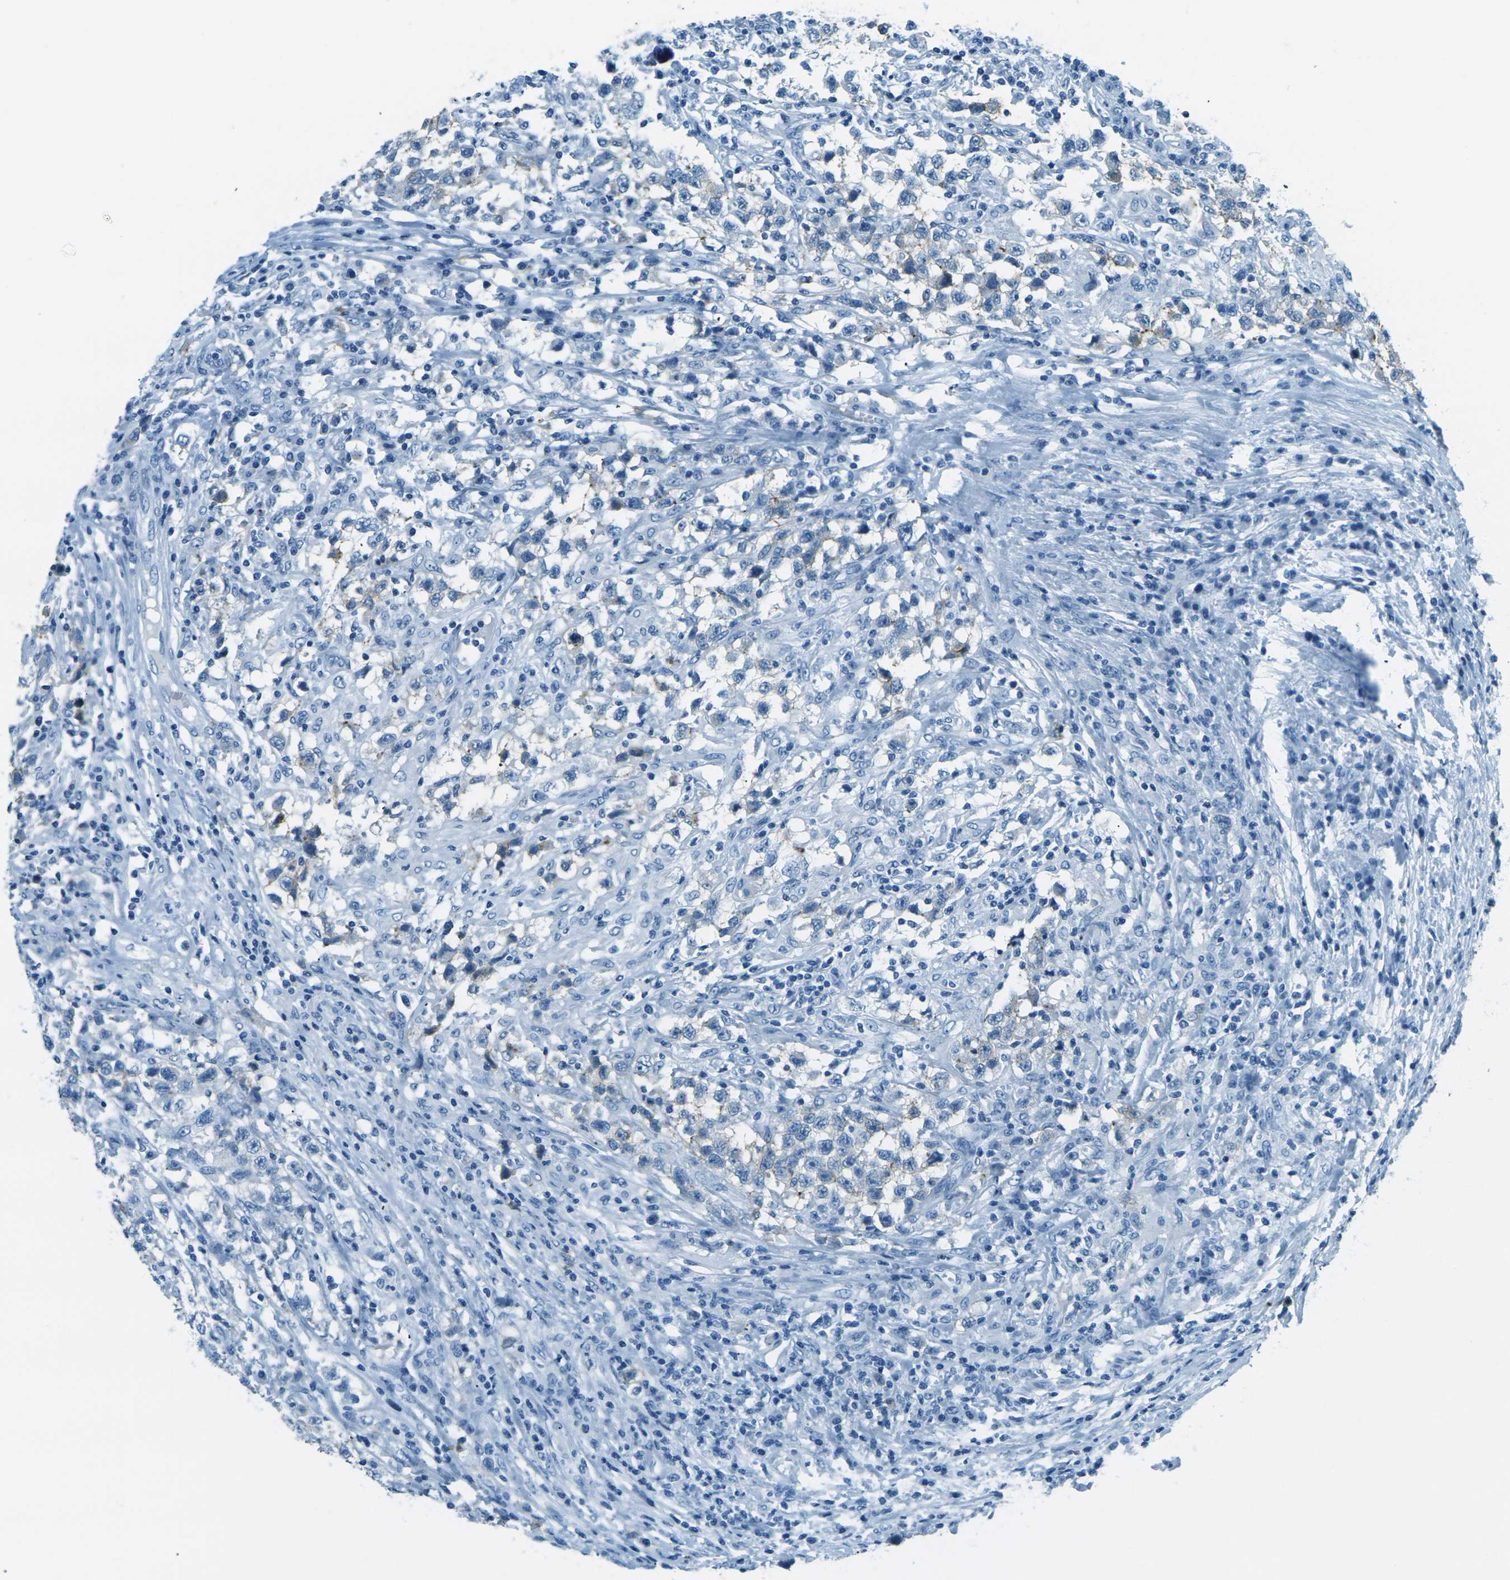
{"staining": {"intensity": "negative", "quantity": "none", "location": "none"}, "tissue": "testis cancer", "cell_type": "Tumor cells", "image_type": "cancer", "snomed": [{"axis": "morphology", "description": "Carcinoma, Embryonal, NOS"}, {"axis": "topography", "description": "Testis"}], "caption": "Histopathology image shows no protein expression in tumor cells of testis cancer tissue.", "gene": "OCLN", "patient": {"sex": "male", "age": 21}}